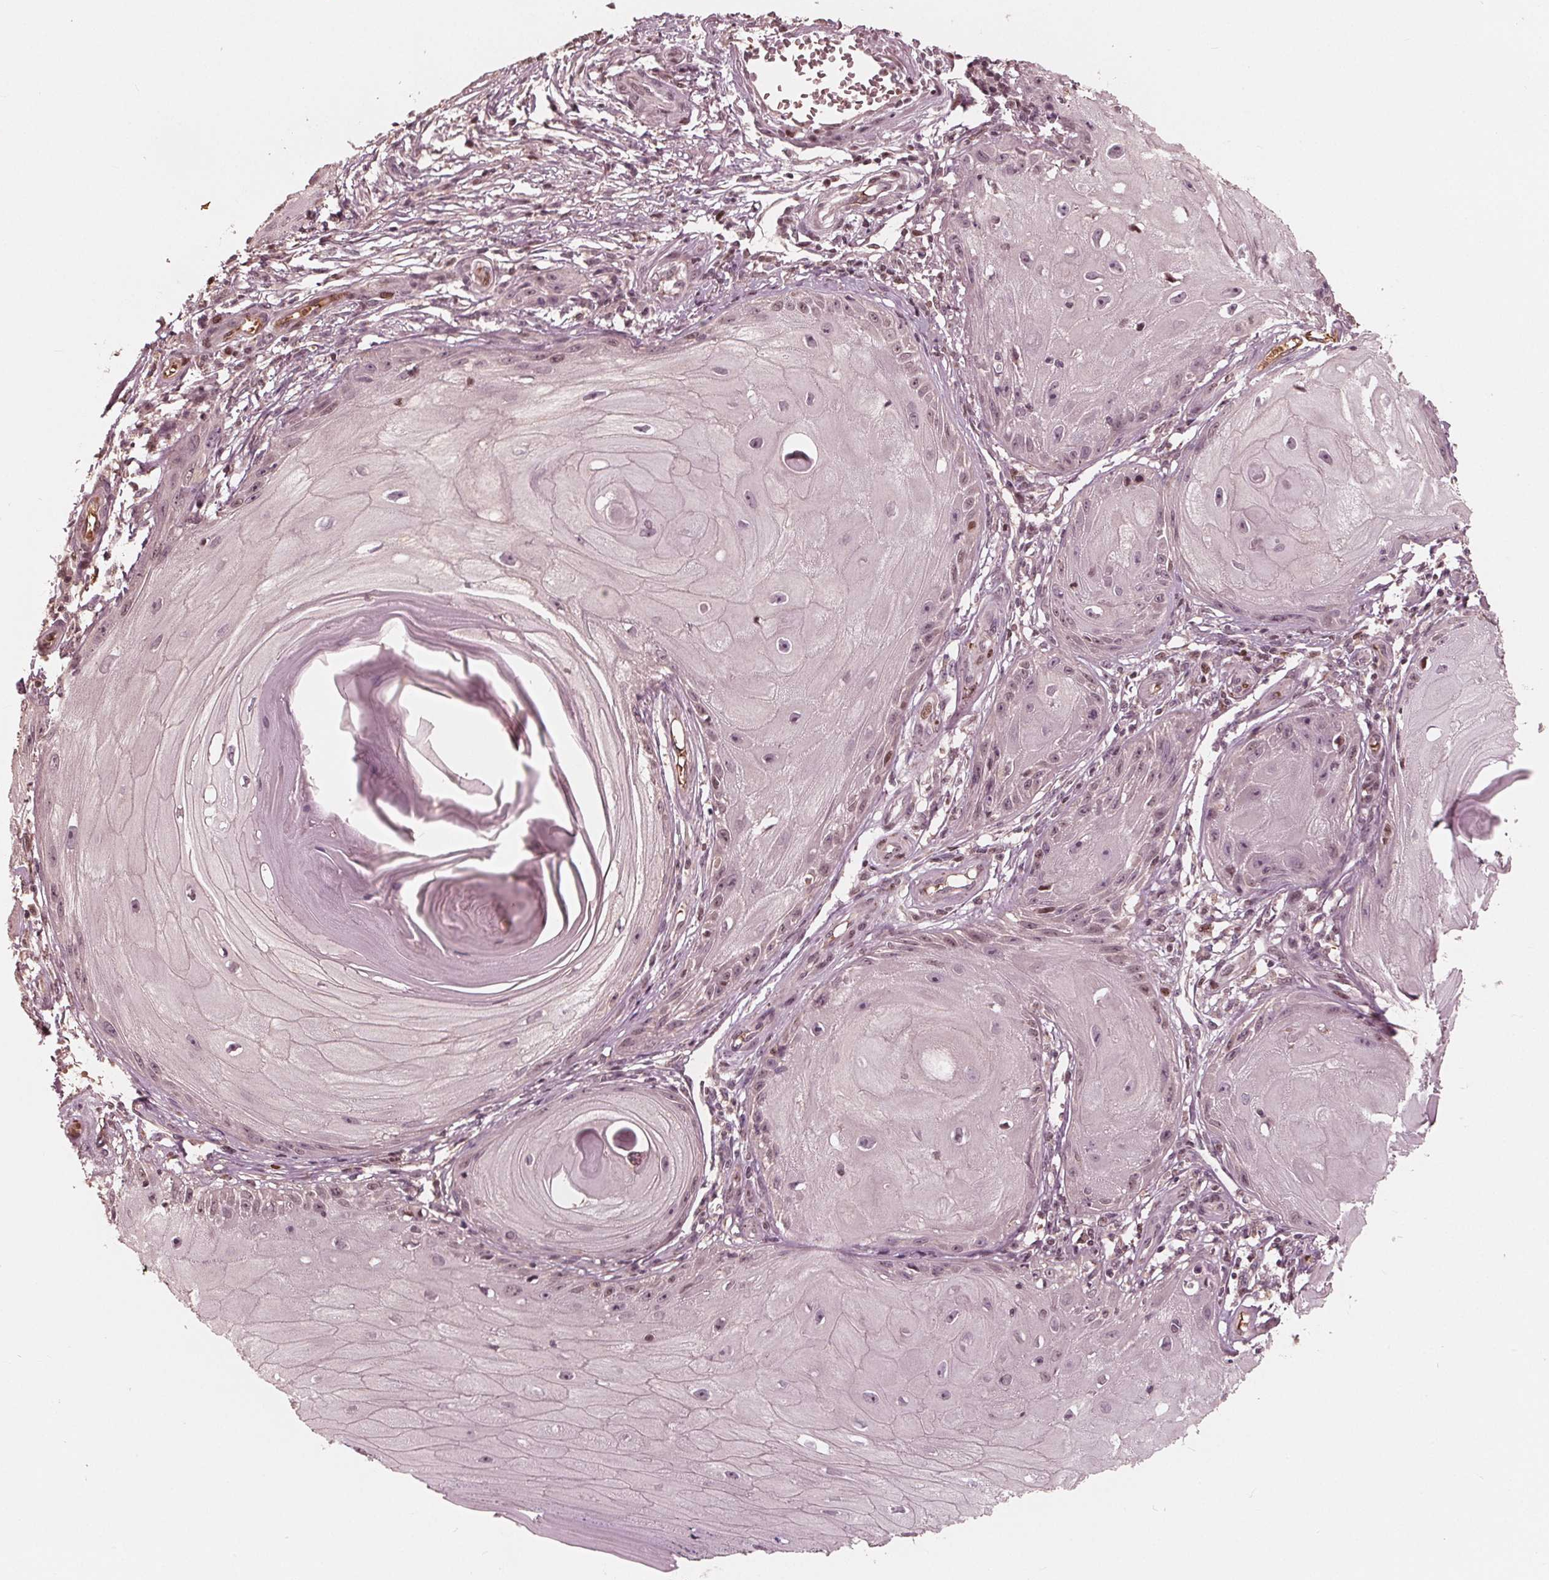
{"staining": {"intensity": "weak", "quantity": "<25%", "location": "nuclear"}, "tissue": "skin cancer", "cell_type": "Tumor cells", "image_type": "cancer", "snomed": [{"axis": "morphology", "description": "Squamous cell carcinoma, NOS"}, {"axis": "topography", "description": "Skin"}], "caption": "The immunohistochemistry photomicrograph has no significant staining in tumor cells of squamous cell carcinoma (skin) tissue. The staining was performed using DAB to visualize the protein expression in brown, while the nuclei were stained in blue with hematoxylin (Magnification: 20x).", "gene": "HIRIP3", "patient": {"sex": "female", "age": 77}}